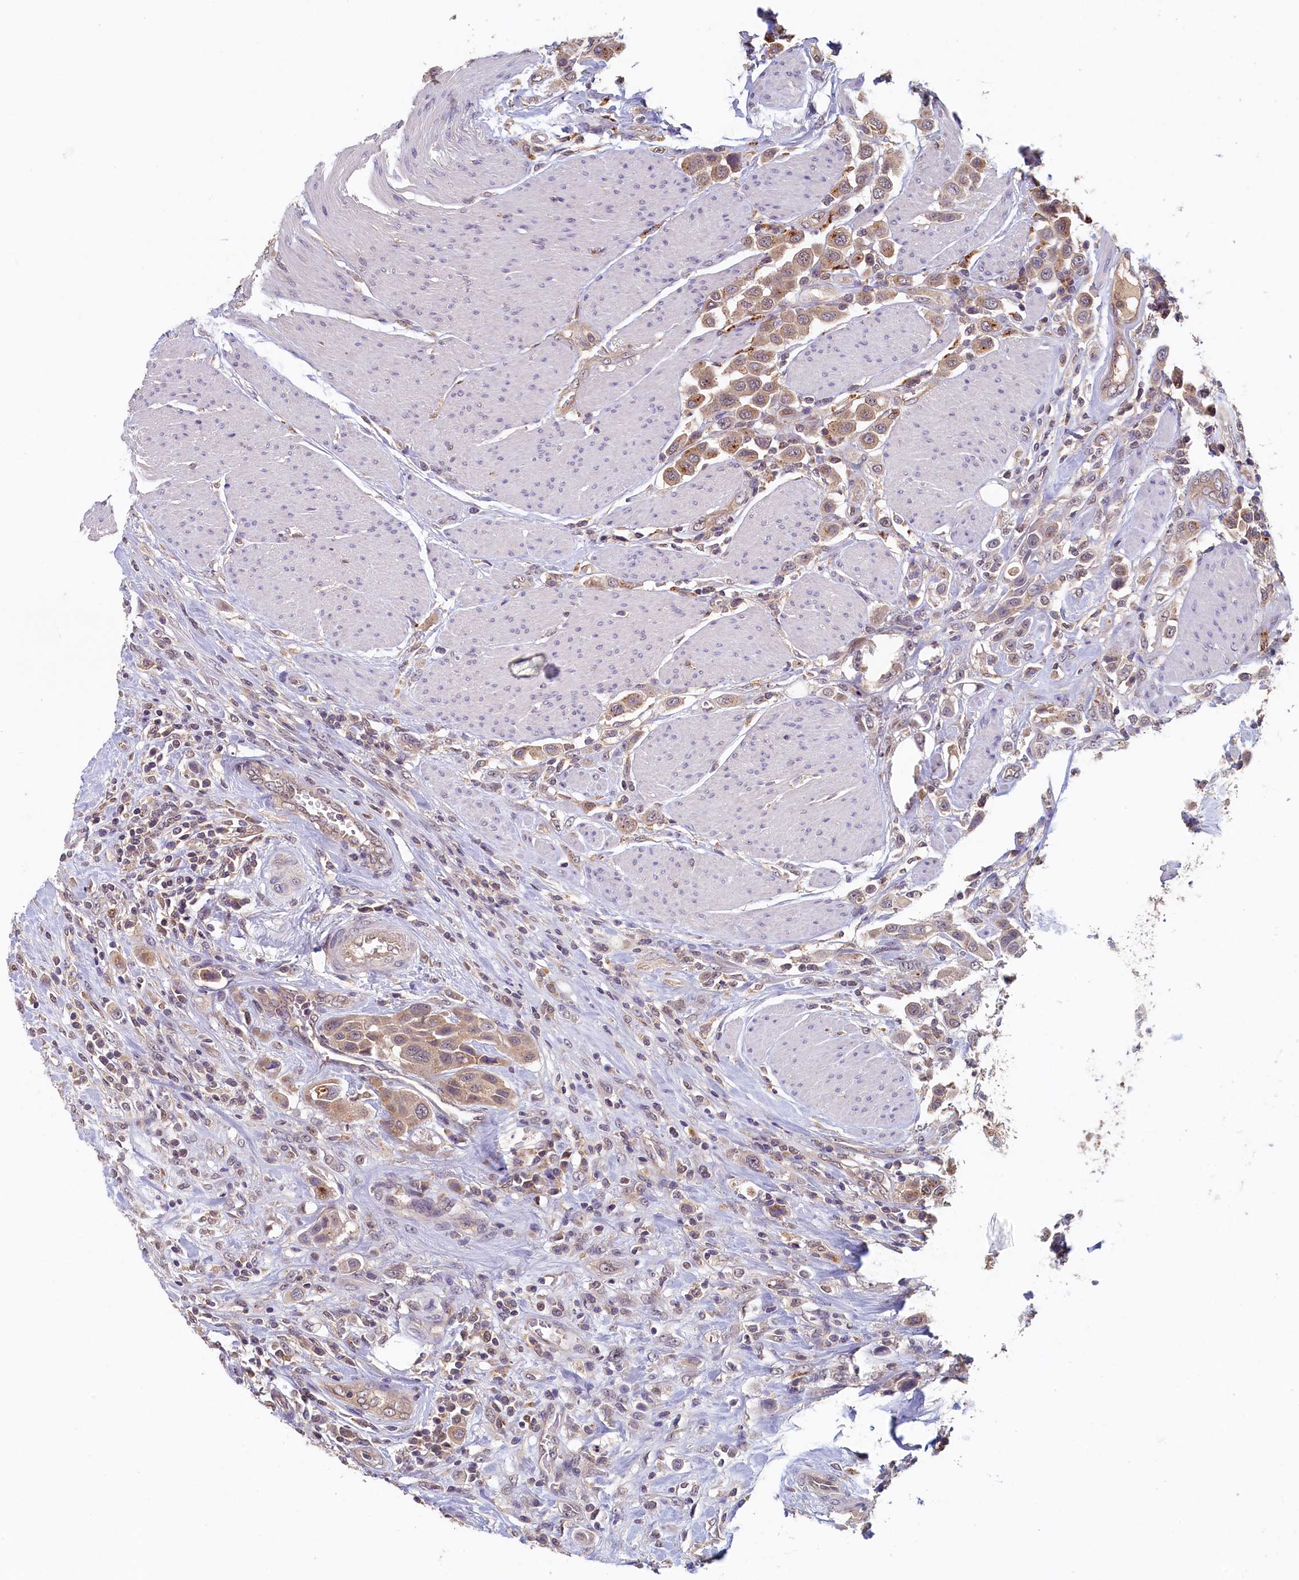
{"staining": {"intensity": "moderate", "quantity": "<25%", "location": "cytoplasmic/membranous"}, "tissue": "urothelial cancer", "cell_type": "Tumor cells", "image_type": "cancer", "snomed": [{"axis": "morphology", "description": "Urothelial carcinoma, High grade"}, {"axis": "topography", "description": "Urinary bladder"}], "caption": "Urothelial carcinoma (high-grade) was stained to show a protein in brown. There is low levels of moderate cytoplasmic/membranous expression in approximately <25% of tumor cells.", "gene": "NUBP2", "patient": {"sex": "male", "age": 50}}